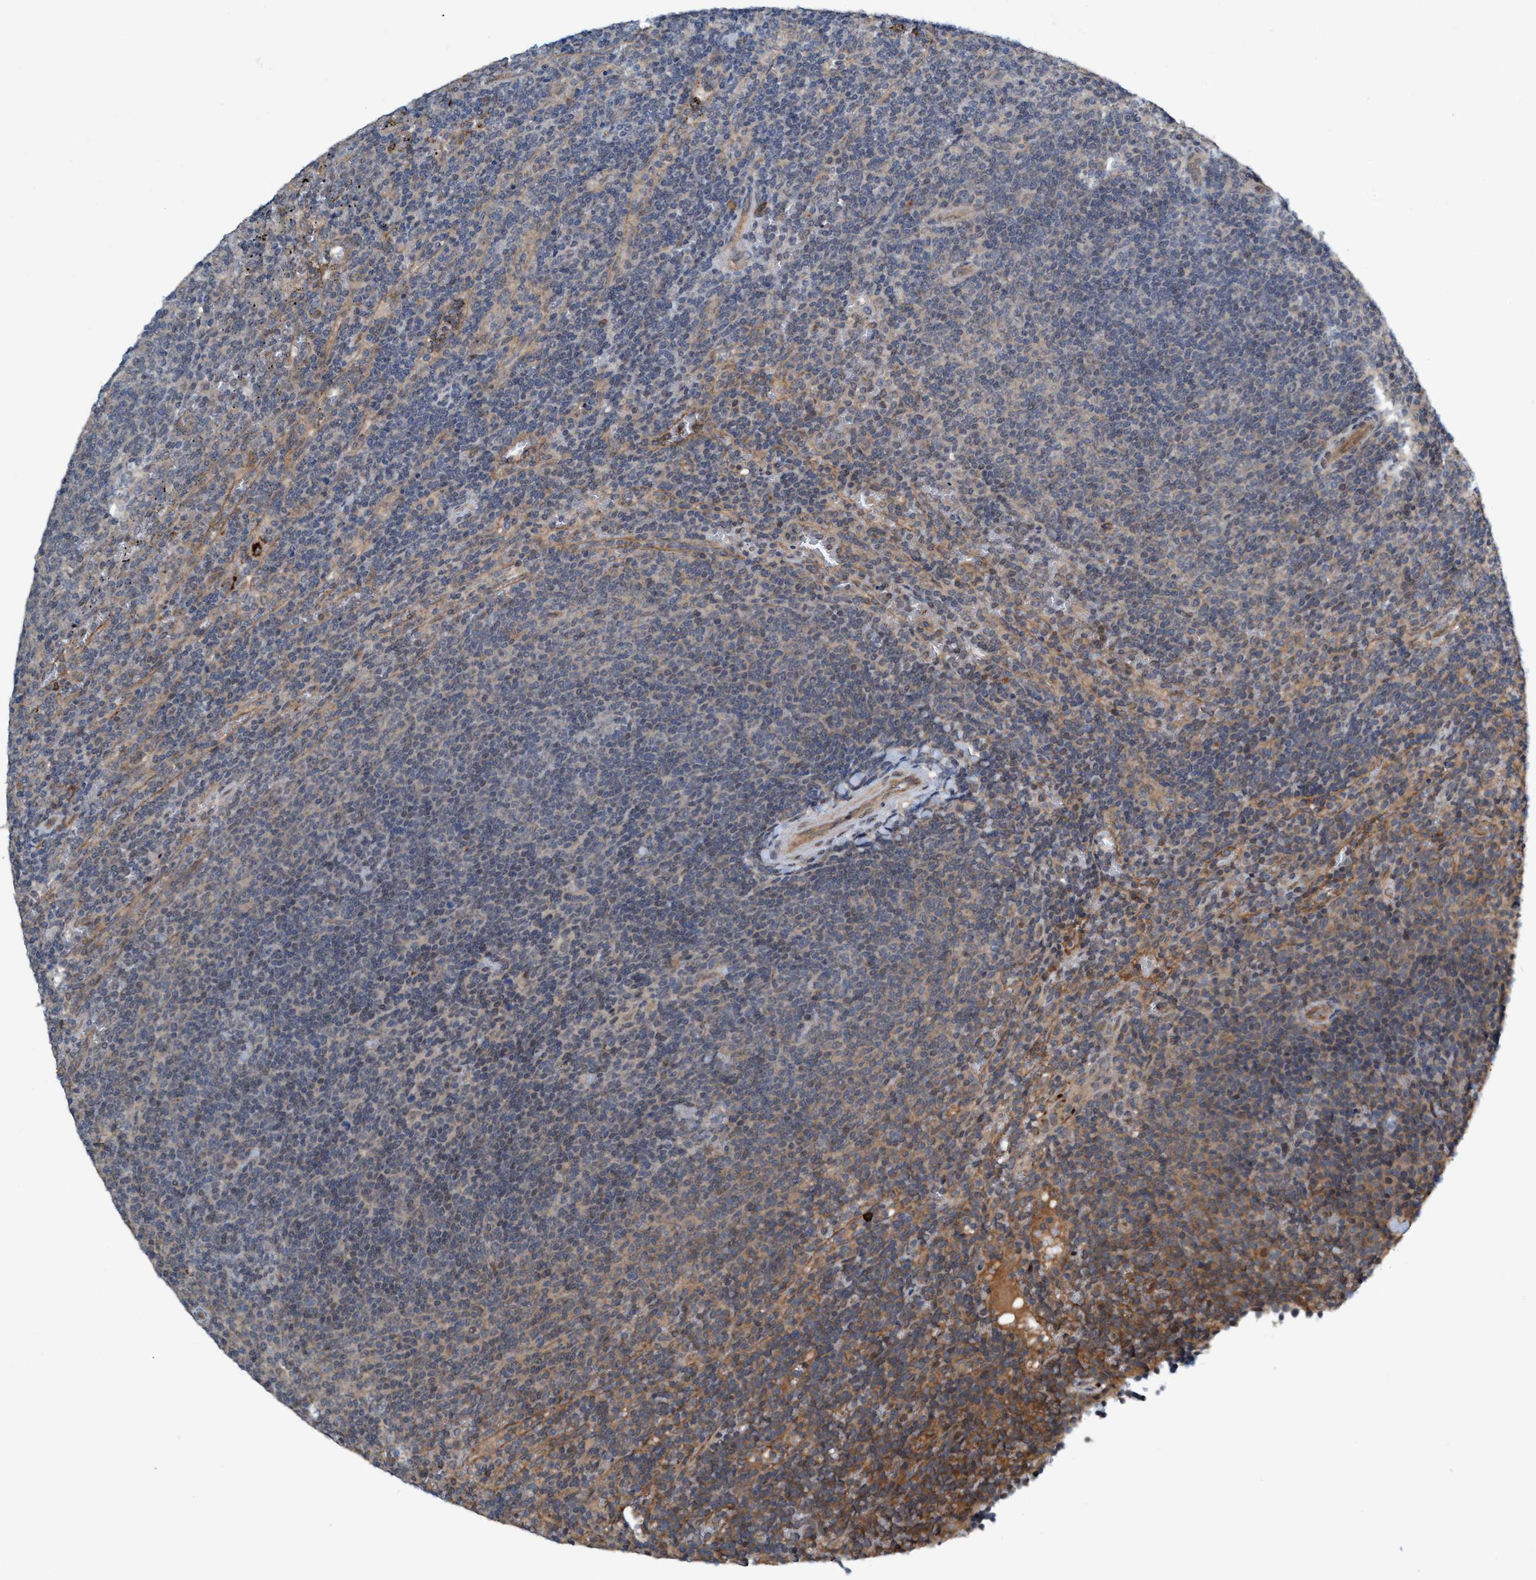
{"staining": {"intensity": "weak", "quantity": "<25%", "location": "cytoplasmic/membranous"}, "tissue": "lymphoma", "cell_type": "Tumor cells", "image_type": "cancer", "snomed": [{"axis": "morphology", "description": "Malignant lymphoma, non-Hodgkin's type, Low grade"}, {"axis": "topography", "description": "Spleen"}], "caption": "Immunohistochemistry of human low-grade malignant lymphoma, non-Hodgkin's type displays no positivity in tumor cells.", "gene": "TRIM65", "patient": {"sex": "female", "age": 50}}